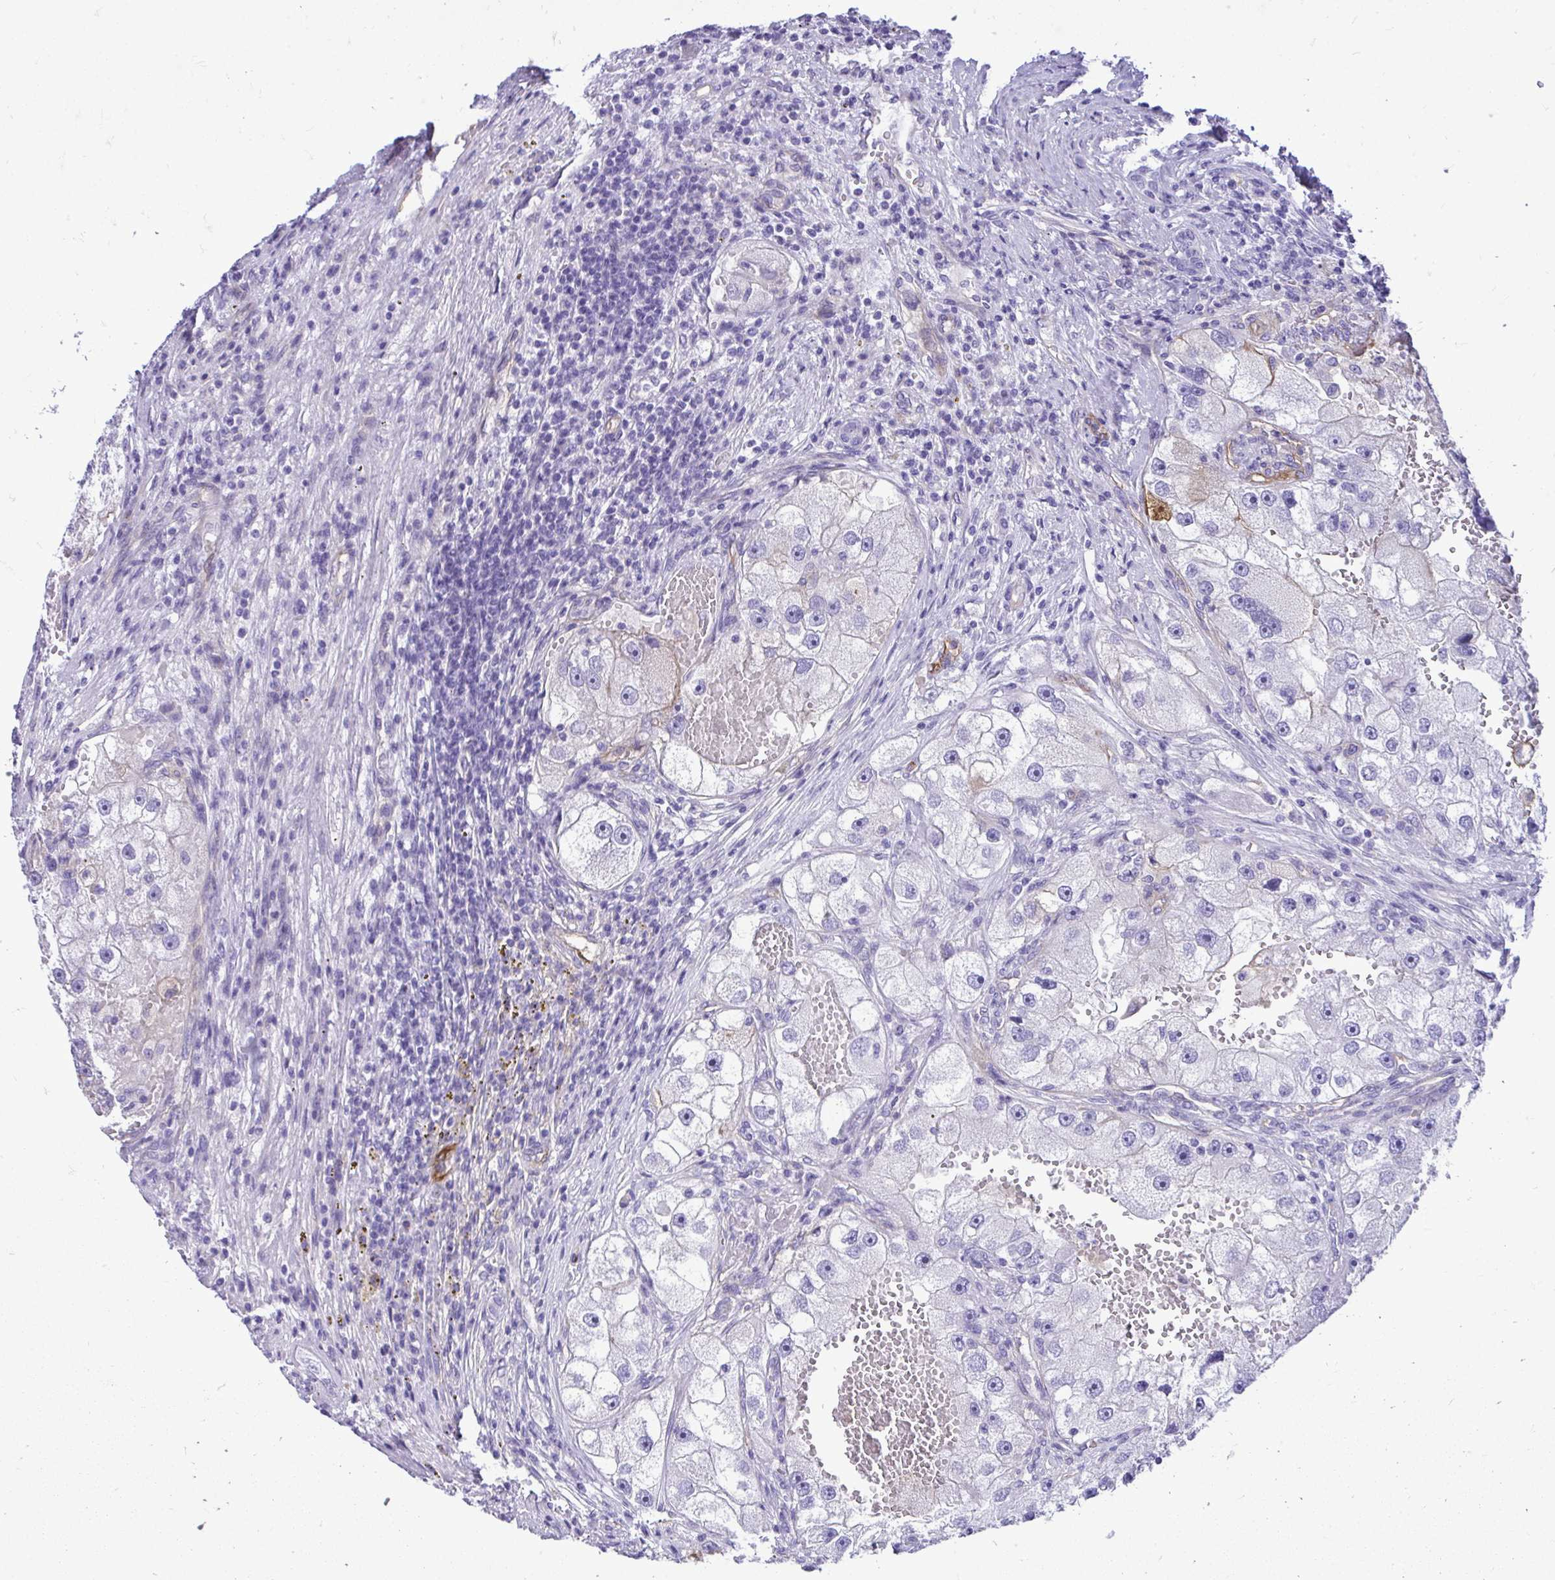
{"staining": {"intensity": "negative", "quantity": "none", "location": "none"}, "tissue": "renal cancer", "cell_type": "Tumor cells", "image_type": "cancer", "snomed": [{"axis": "morphology", "description": "Adenocarcinoma, NOS"}, {"axis": "topography", "description": "Kidney"}], "caption": "IHC photomicrograph of human adenocarcinoma (renal) stained for a protein (brown), which shows no staining in tumor cells. (IHC, brightfield microscopy, high magnification).", "gene": "ABCG2", "patient": {"sex": "male", "age": 63}}